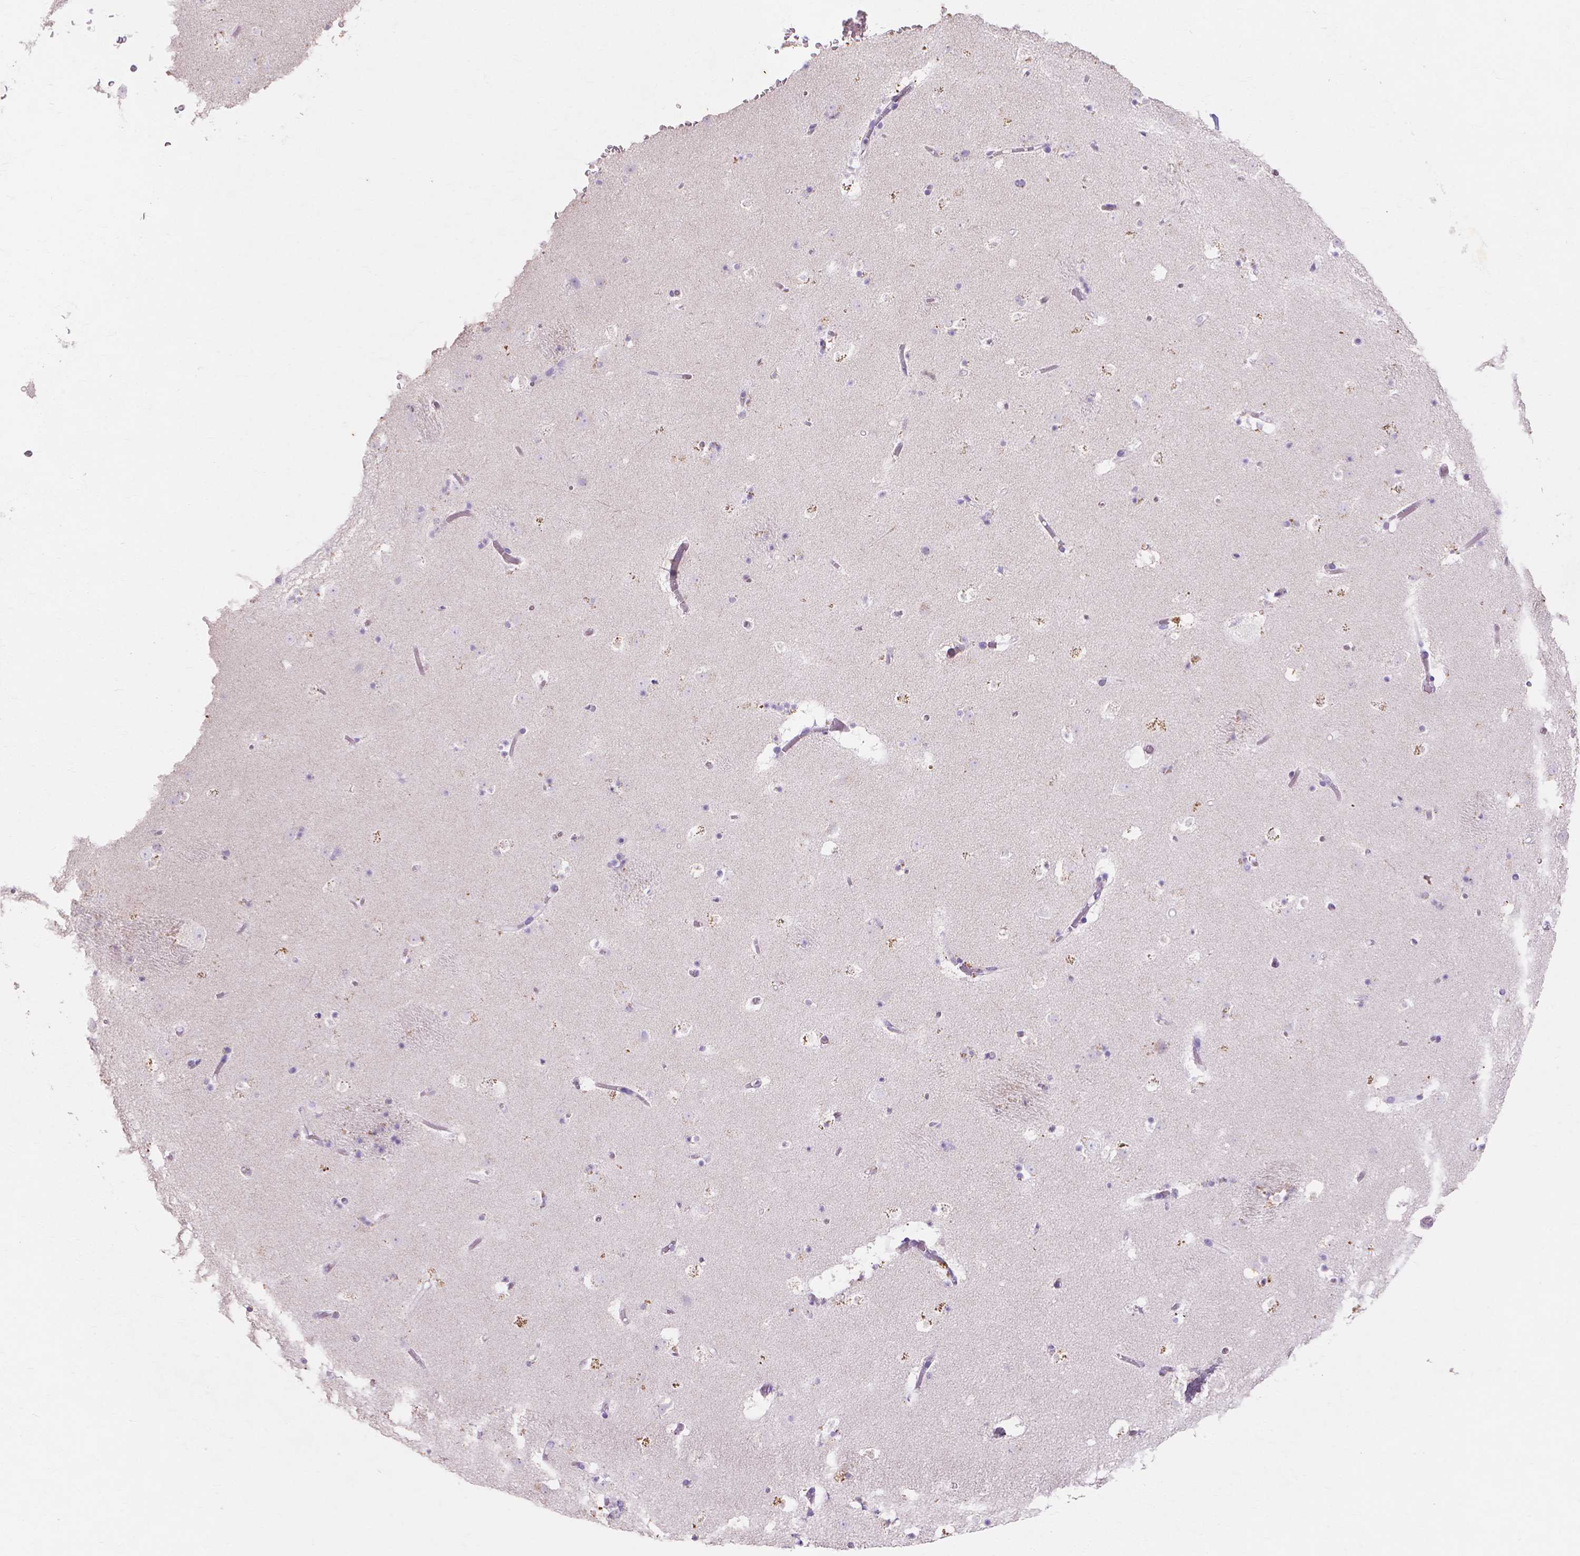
{"staining": {"intensity": "negative", "quantity": "none", "location": "none"}, "tissue": "caudate", "cell_type": "Glial cells", "image_type": "normal", "snomed": [{"axis": "morphology", "description": "Normal tissue, NOS"}, {"axis": "topography", "description": "Lateral ventricle wall"}], "caption": "High power microscopy image of an IHC histopathology image of benign caudate, revealing no significant positivity in glial cells. (DAB (3,3'-diaminobenzidine) immunohistochemistry (IHC), high magnification).", "gene": "MMP11", "patient": {"sex": "female", "age": 42}}